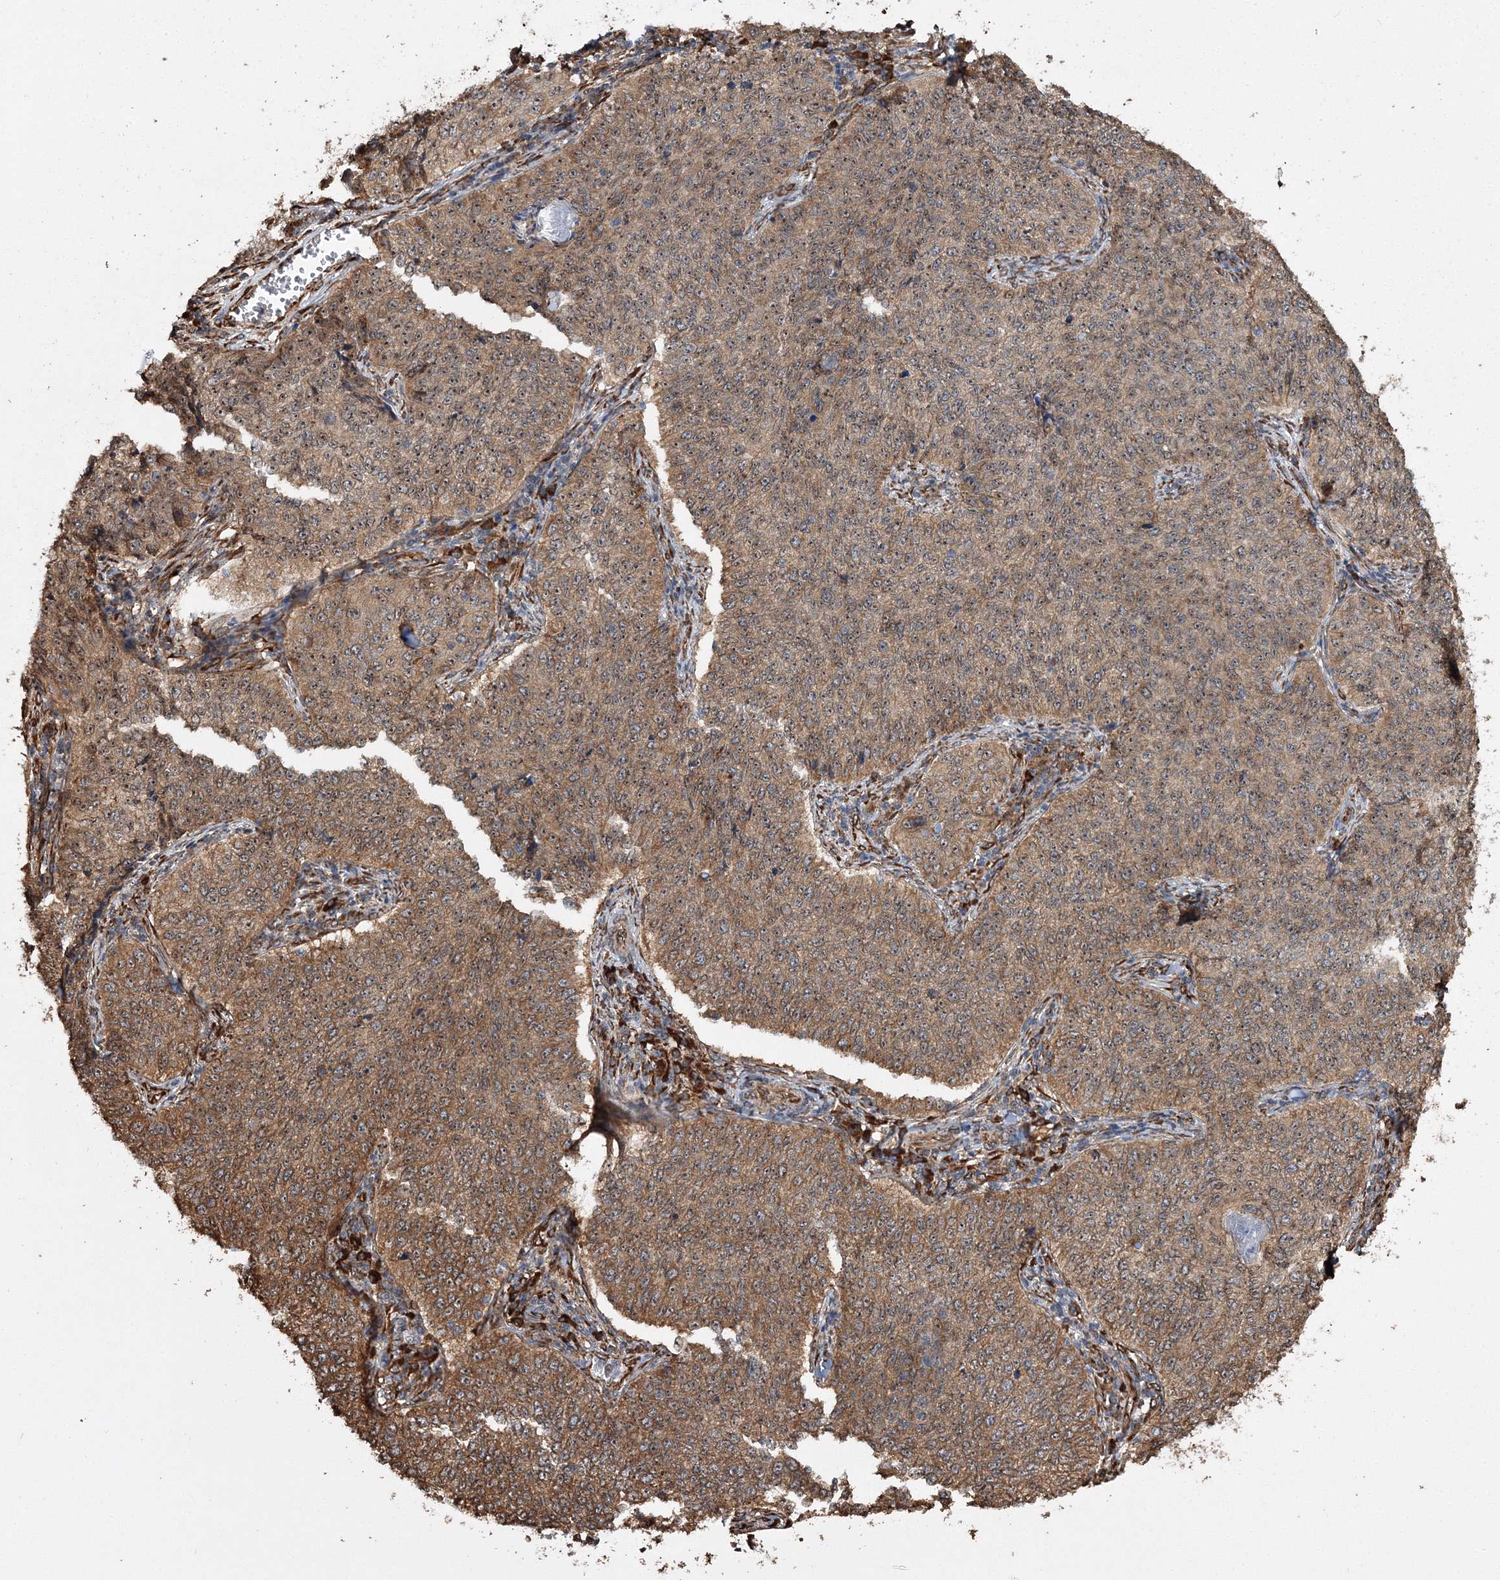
{"staining": {"intensity": "moderate", "quantity": ">75%", "location": "cytoplasmic/membranous"}, "tissue": "cervical cancer", "cell_type": "Tumor cells", "image_type": "cancer", "snomed": [{"axis": "morphology", "description": "Squamous cell carcinoma, NOS"}, {"axis": "topography", "description": "Cervix"}], "caption": "Squamous cell carcinoma (cervical) was stained to show a protein in brown. There is medium levels of moderate cytoplasmic/membranous expression in about >75% of tumor cells. Nuclei are stained in blue.", "gene": "SCRN3", "patient": {"sex": "female", "age": 35}}